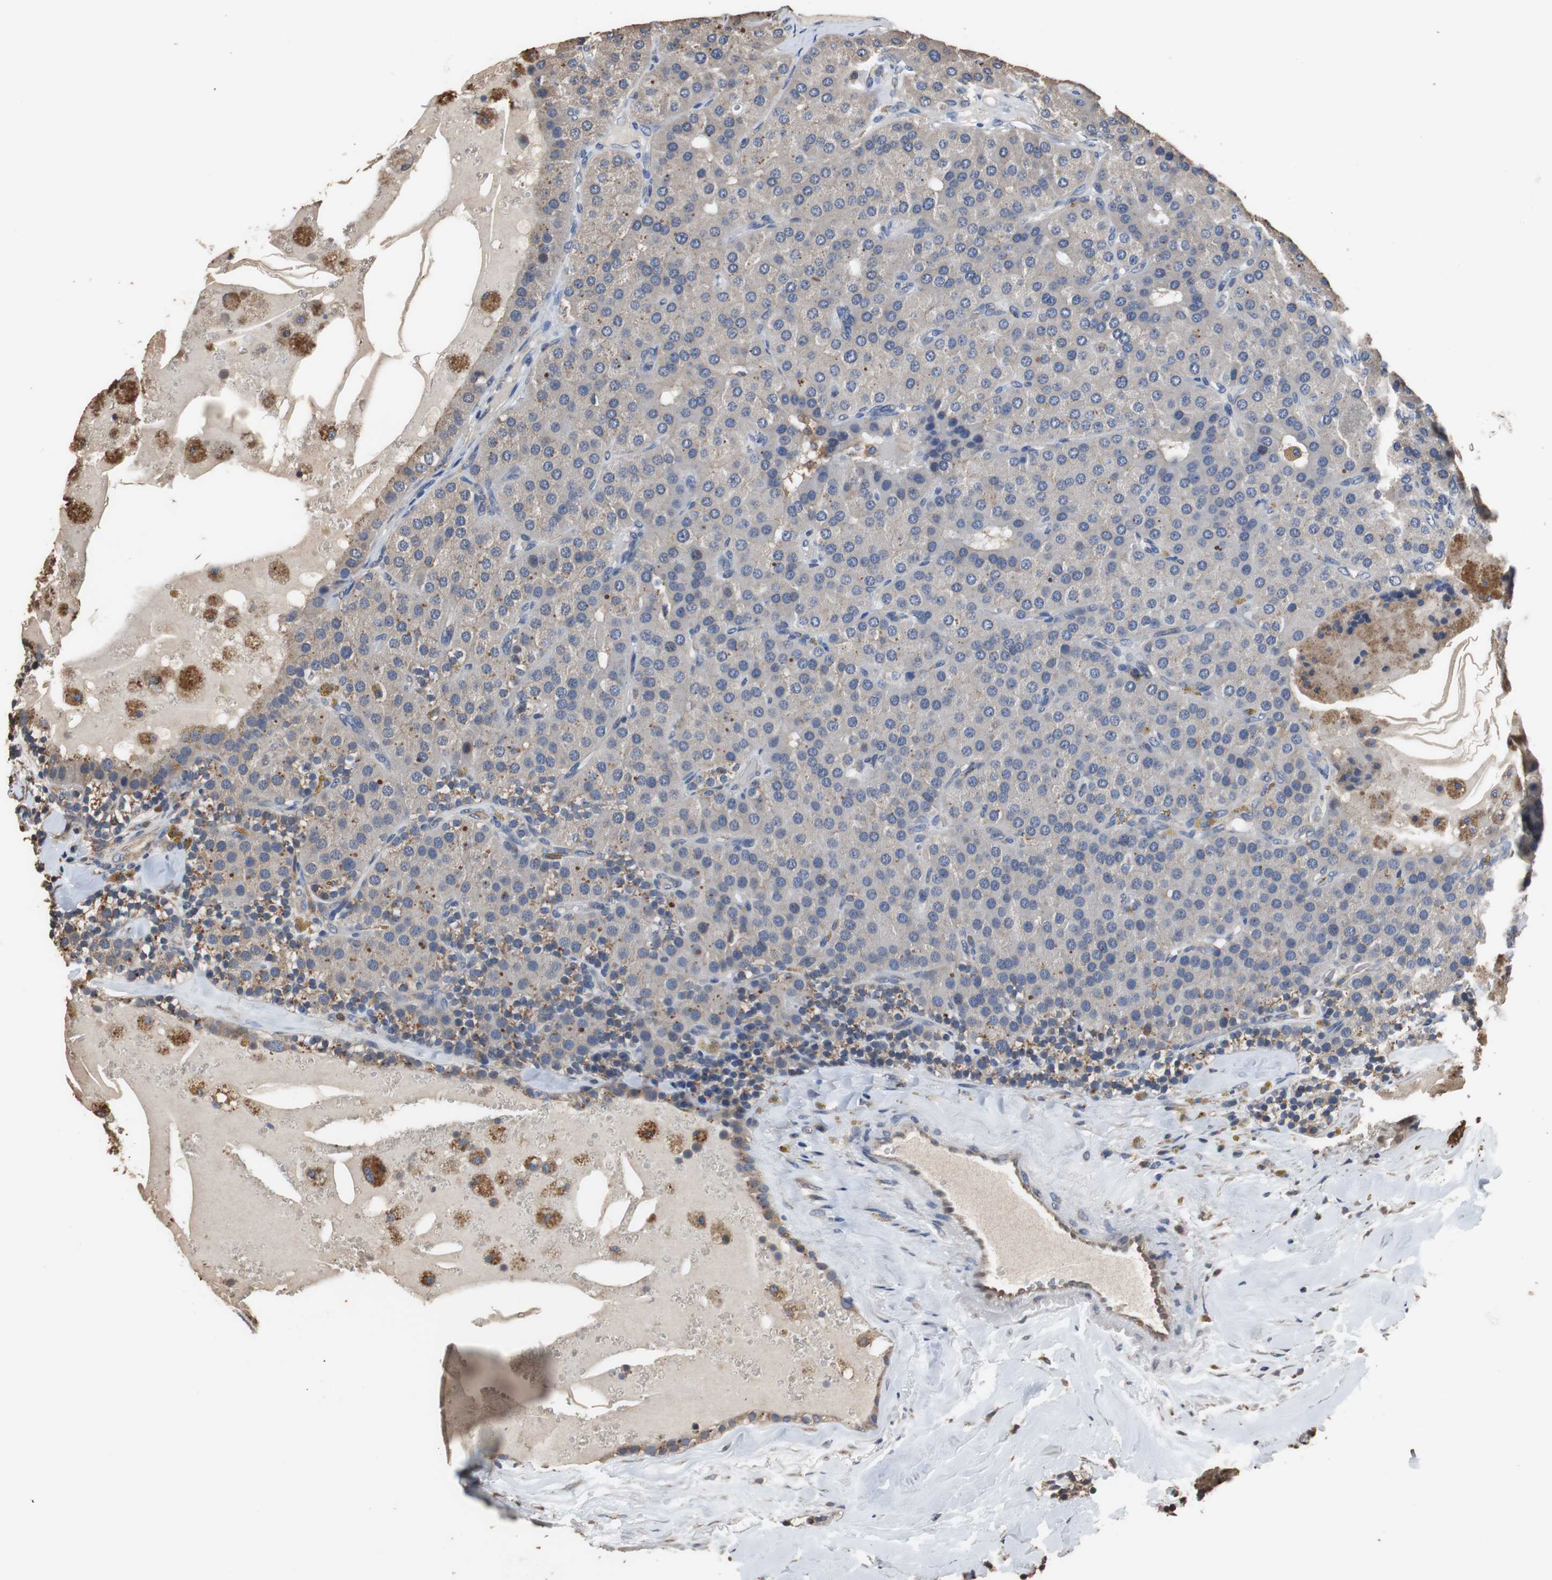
{"staining": {"intensity": "weak", "quantity": "25%-75%", "location": "cytoplasmic/membranous"}, "tissue": "parathyroid gland", "cell_type": "Glandular cells", "image_type": "normal", "snomed": [{"axis": "morphology", "description": "Normal tissue, NOS"}, {"axis": "morphology", "description": "Adenoma, NOS"}, {"axis": "topography", "description": "Parathyroid gland"}], "caption": "IHC staining of unremarkable parathyroid gland, which shows low levels of weak cytoplasmic/membranous expression in about 25%-75% of glandular cells indicating weak cytoplasmic/membranous protein staining. The staining was performed using DAB (3,3'-diaminobenzidine) (brown) for protein detection and nuclei were counterstained in hematoxylin (blue).", "gene": "SCIMP", "patient": {"sex": "female", "age": 86}}